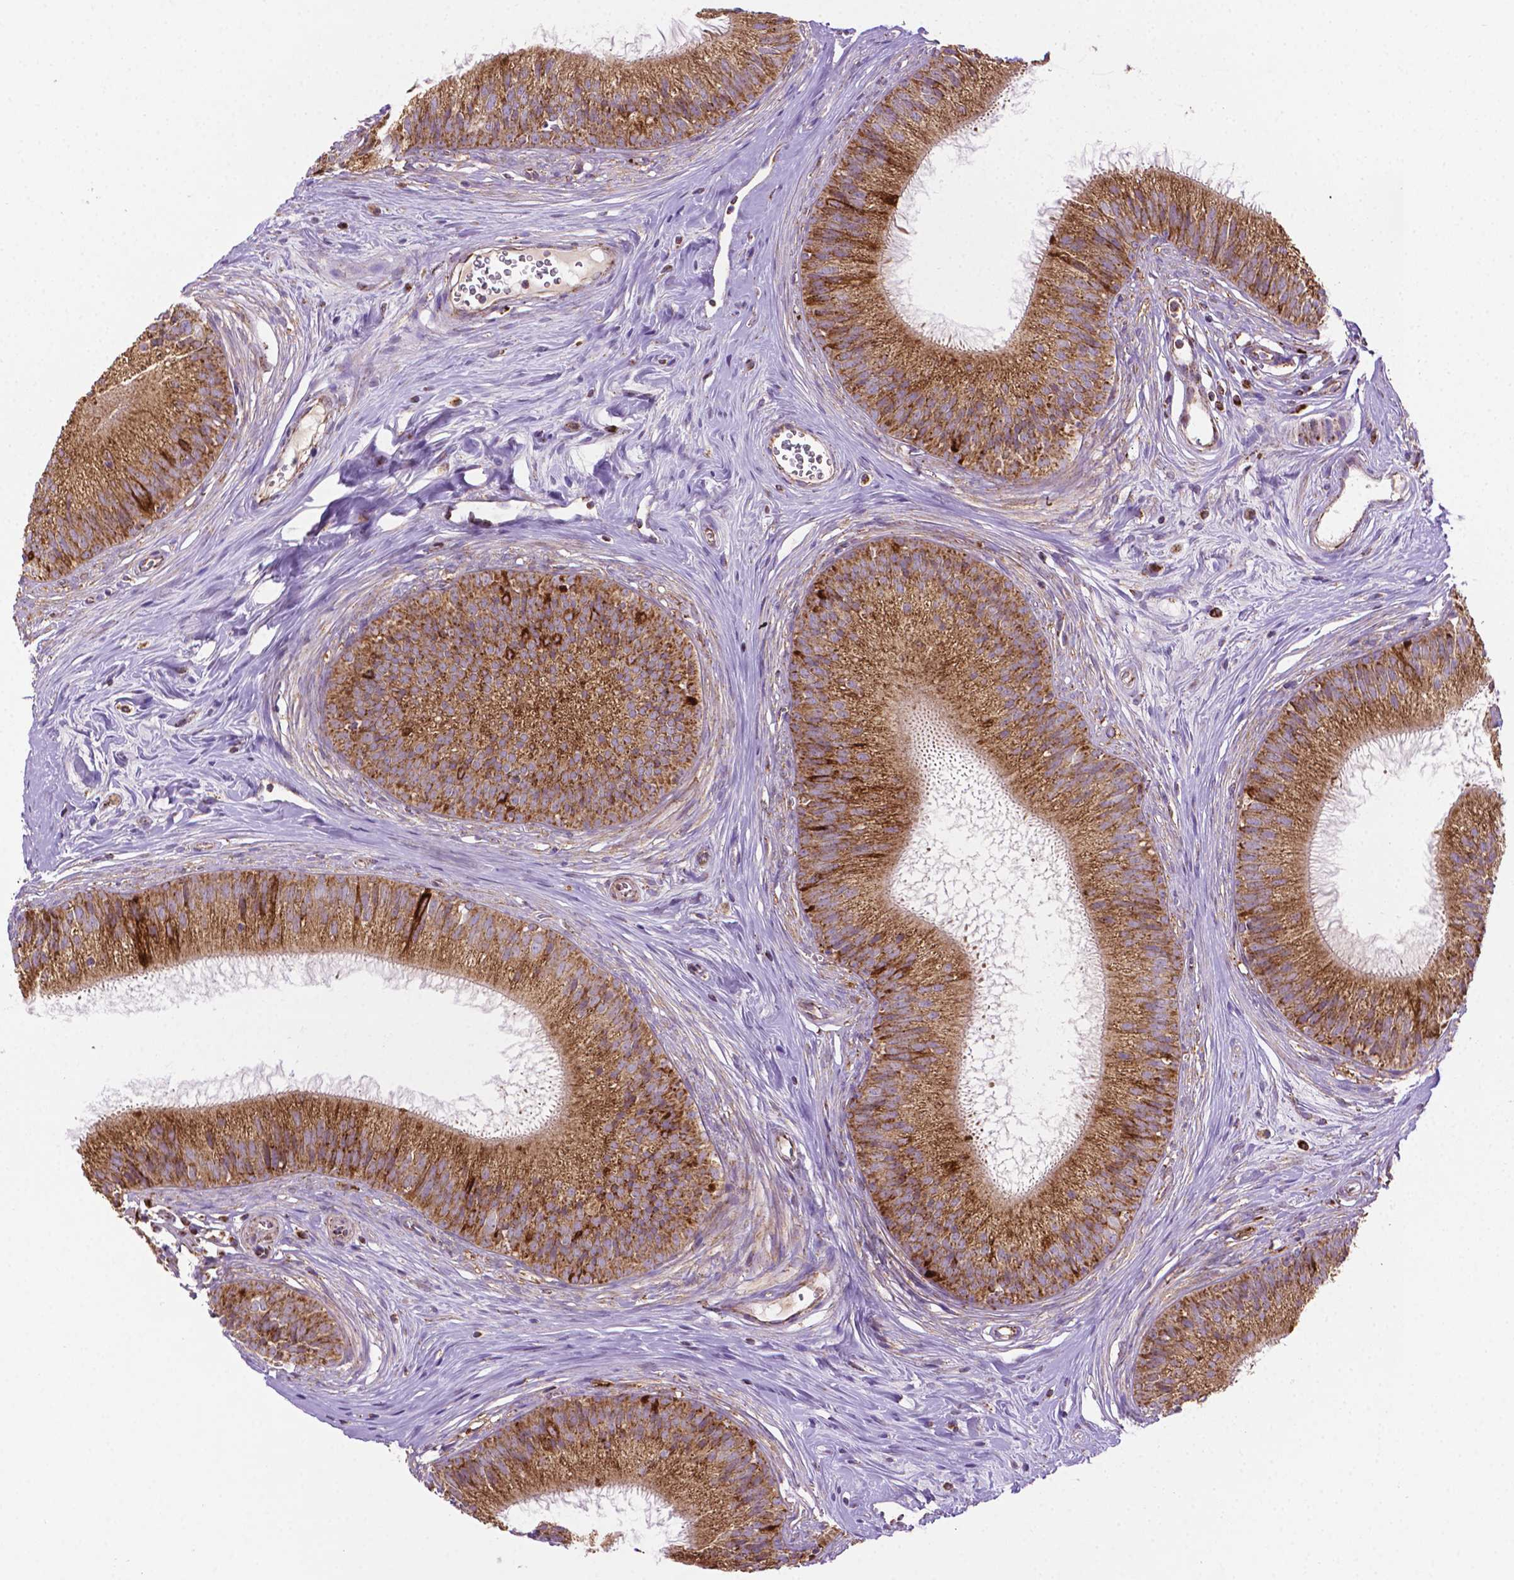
{"staining": {"intensity": "moderate", "quantity": ">75%", "location": "cytoplasmic/membranous"}, "tissue": "epididymis", "cell_type": "Glandular cells", "image_type": "normal", "snomed": [{"axis": "morphology", "description": "Normal tissue, NOS"}, {"axis": "topography", "description": "Epididymis"}], "caption": "Immunohistochemical staining of normal human epididymis demonstrates moderate cytoplasmic/membranous protein expression in approximately >75% of glandular cells.", "gene": "ILVBL", "patient": {"sex": "male", "age": 24}}